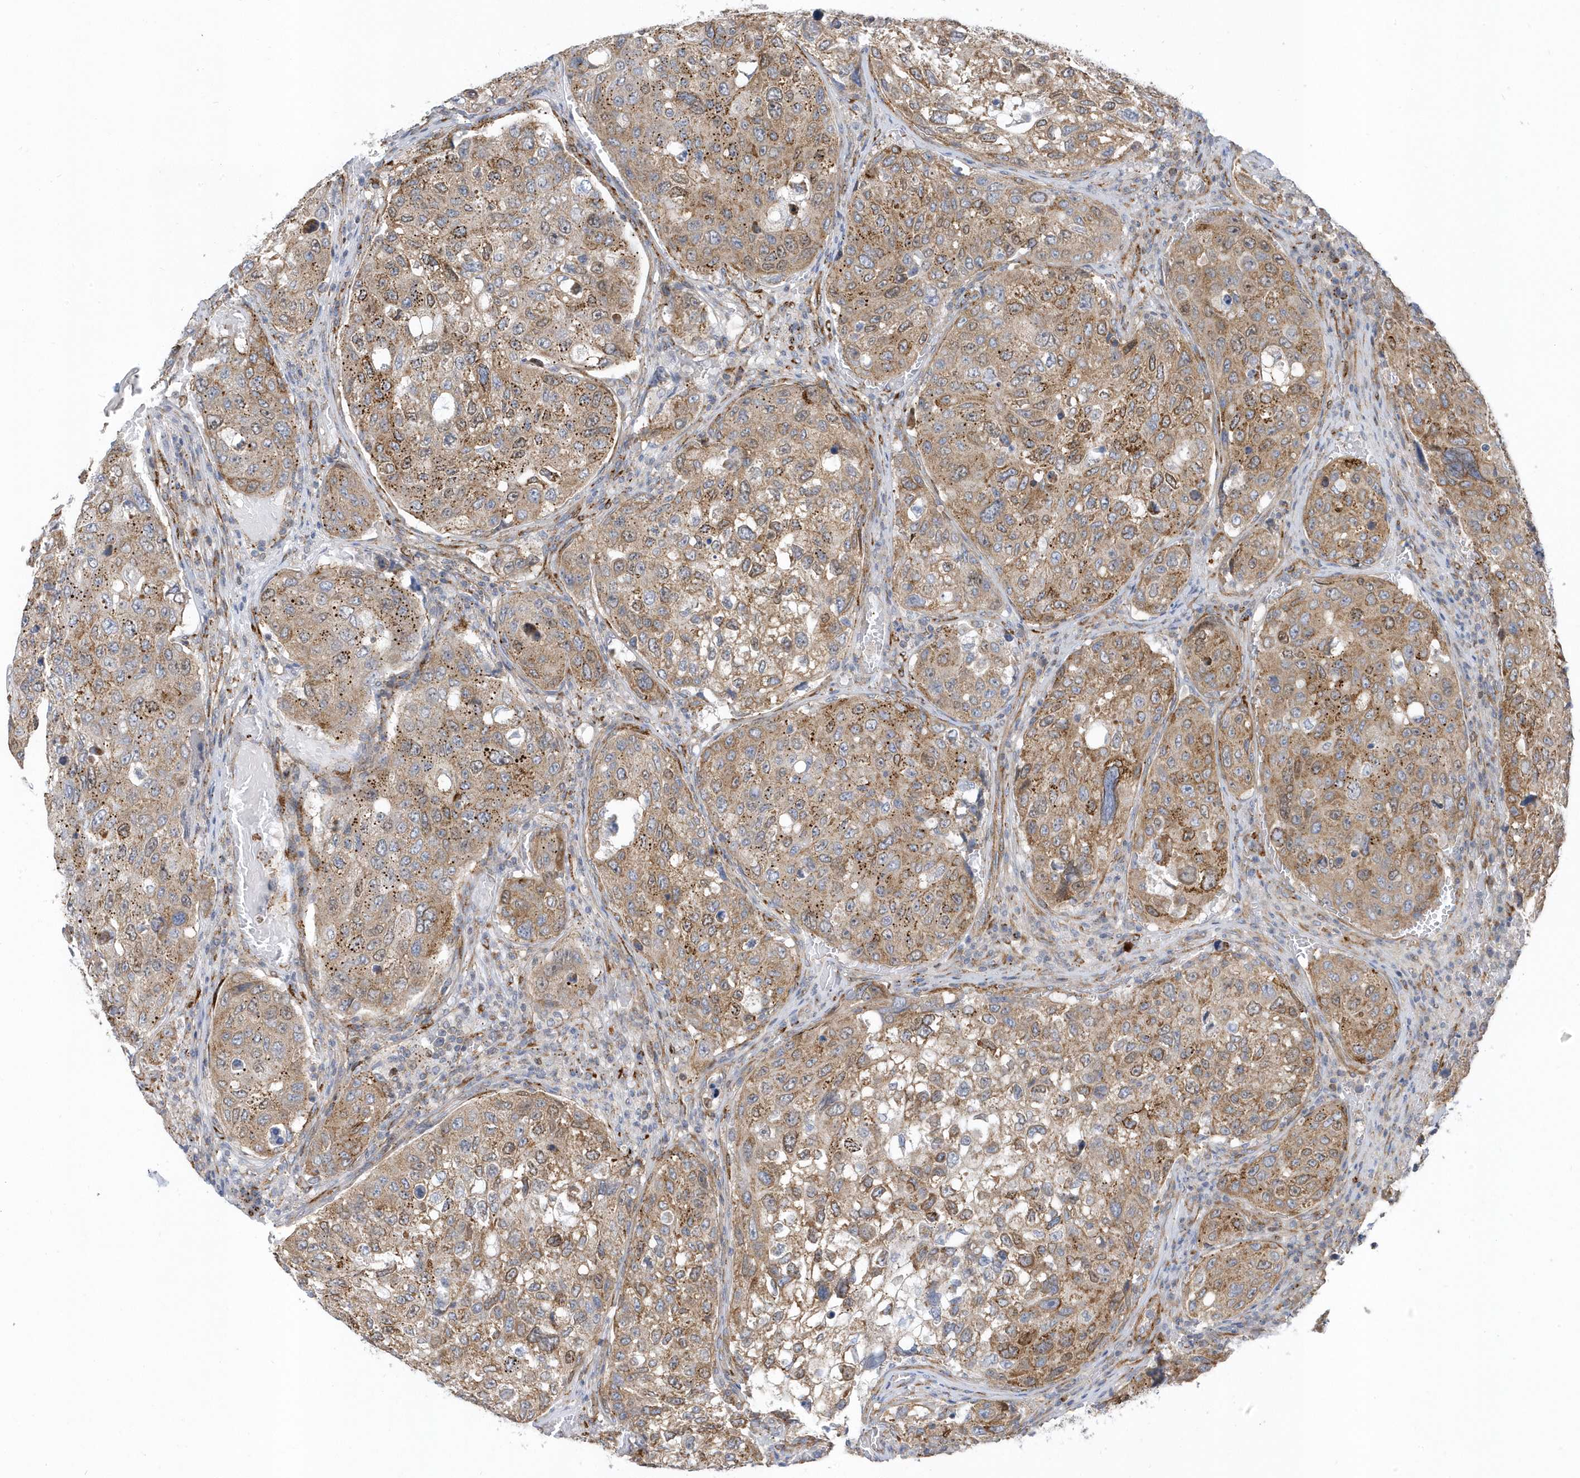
{"staining": {"intensity": "moderate", "quantity": ">75%", "location": "cytoplasmic/membranous"}, "tissue": "urothelial cancer", "cell_type": "Tumor cells", "image_type": "cancer", "snomed": [{"axis": "morphology", "description": "Urothelial carcinoma, High grade"}, {"axis": "topography", "description": "Lymph node"}, {"axis": "topography", "description": "Urinary bladder"}], "caption": "IHC (DAB (3,3'-diaminobenzidine)) staining of urothelial cancer exhibits moderate cytoplasmic/membranous protein expression in approximately >75% of tumor cells.", "gene": "HRH4", "patient": {"sex": "male", "age": 51}}